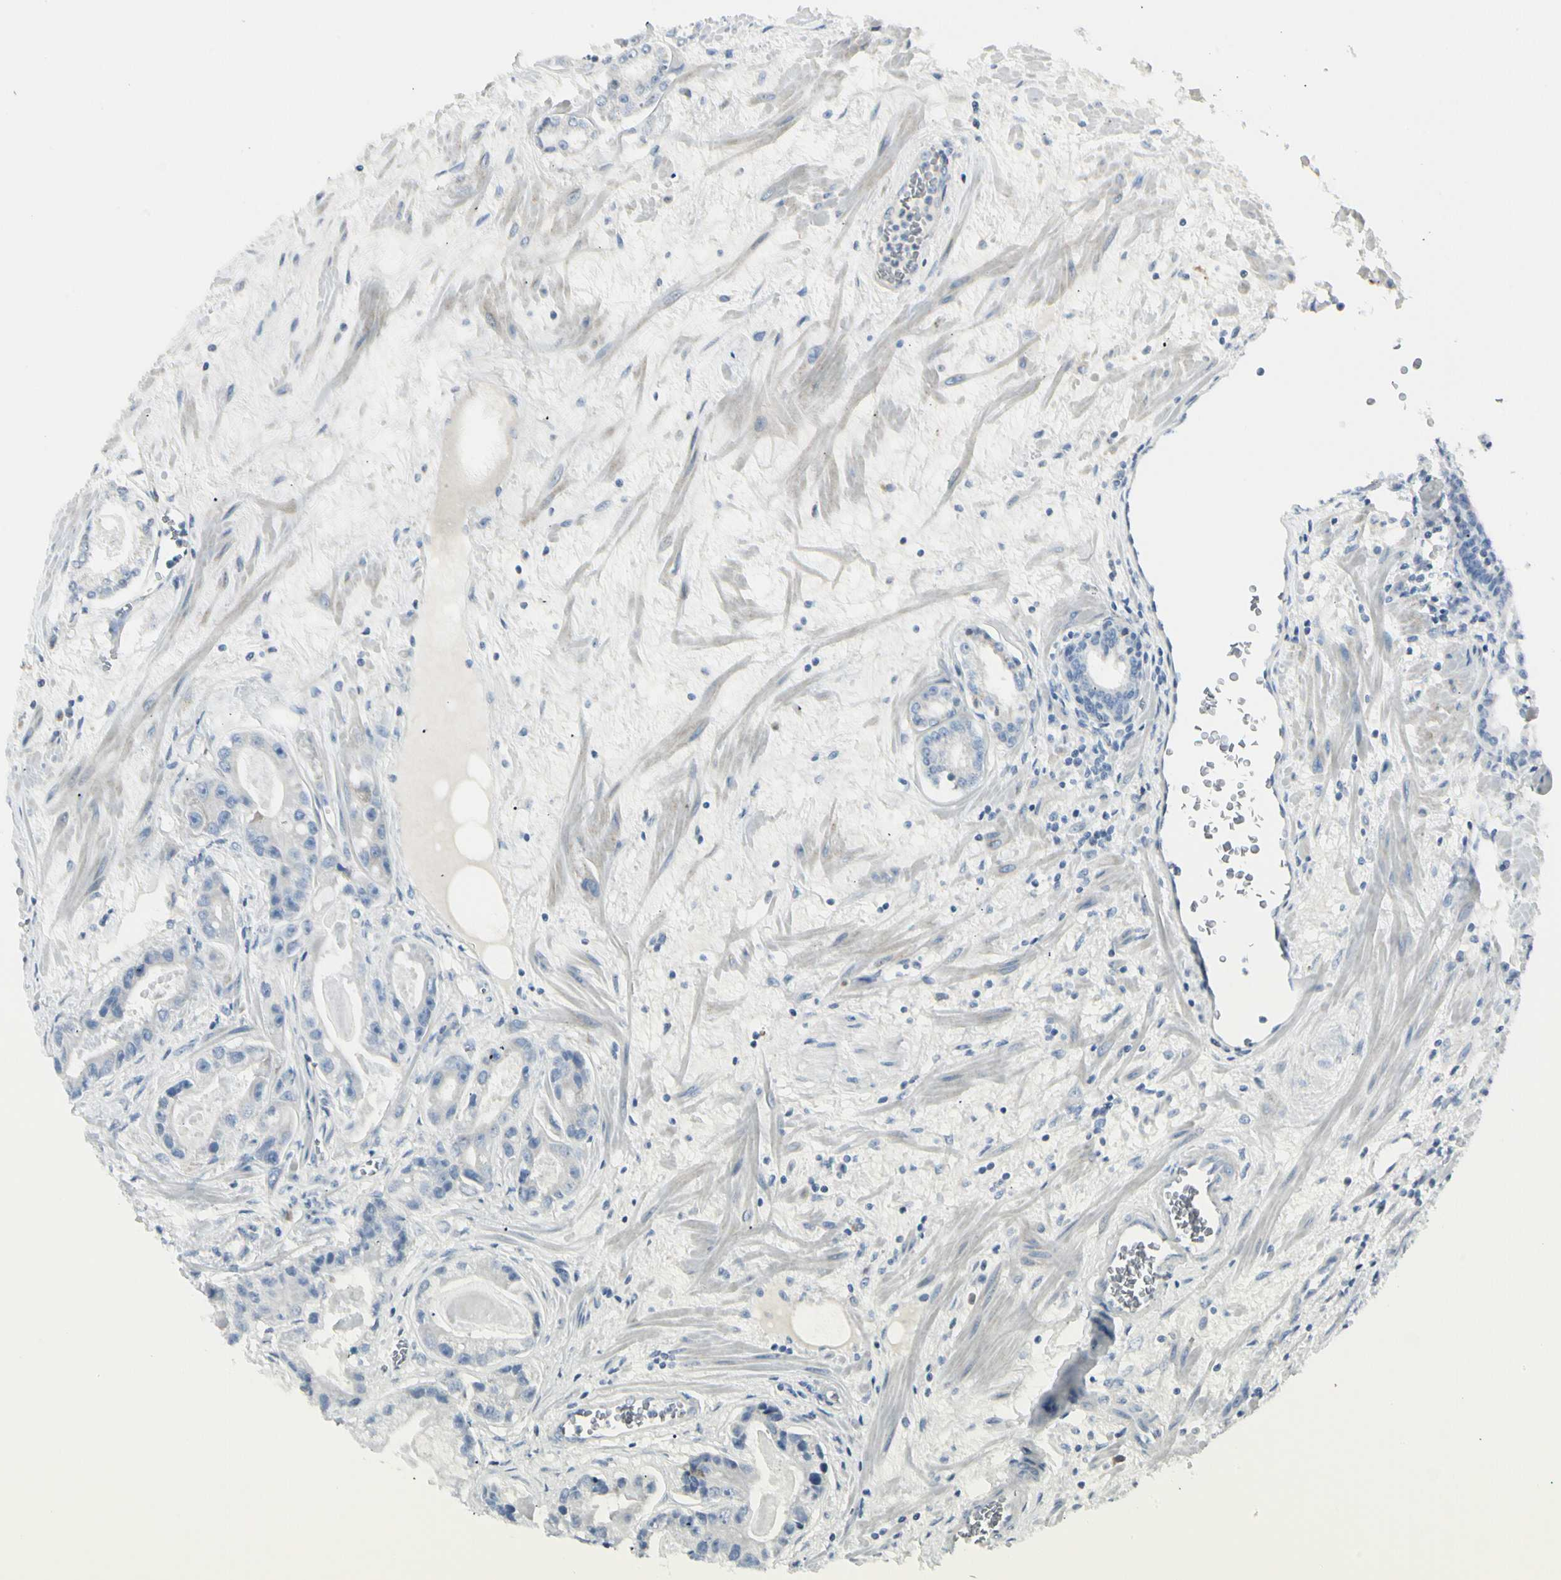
{"staining": {"intensity": "negative", "quantity": "none", "location": "none"}, "tissue": "prostate cancer", "cell_type": "Tumor cells", "image_type": "cancer", "snomed": [{"axis": "morphology", "description": "Adenocarcinoma, Low grade"}, {"axis": "topography", "description": "Prostate"}], "caption": "This photomicrograph is of prostate cancer stained with immunohistochemistry to label a protein in brown with the nuclei are counter-stained blue. There is no expression in tumor cells. The staining was performed using DAB (3,3'-diaminobenzidine) to visualize the protein expression in brown, while the nuclei were stained in blue with hematoxylin (Magnification: 20x).", "gene": "TNFSF11", "patient": {"sex": "male", "age": 59}}